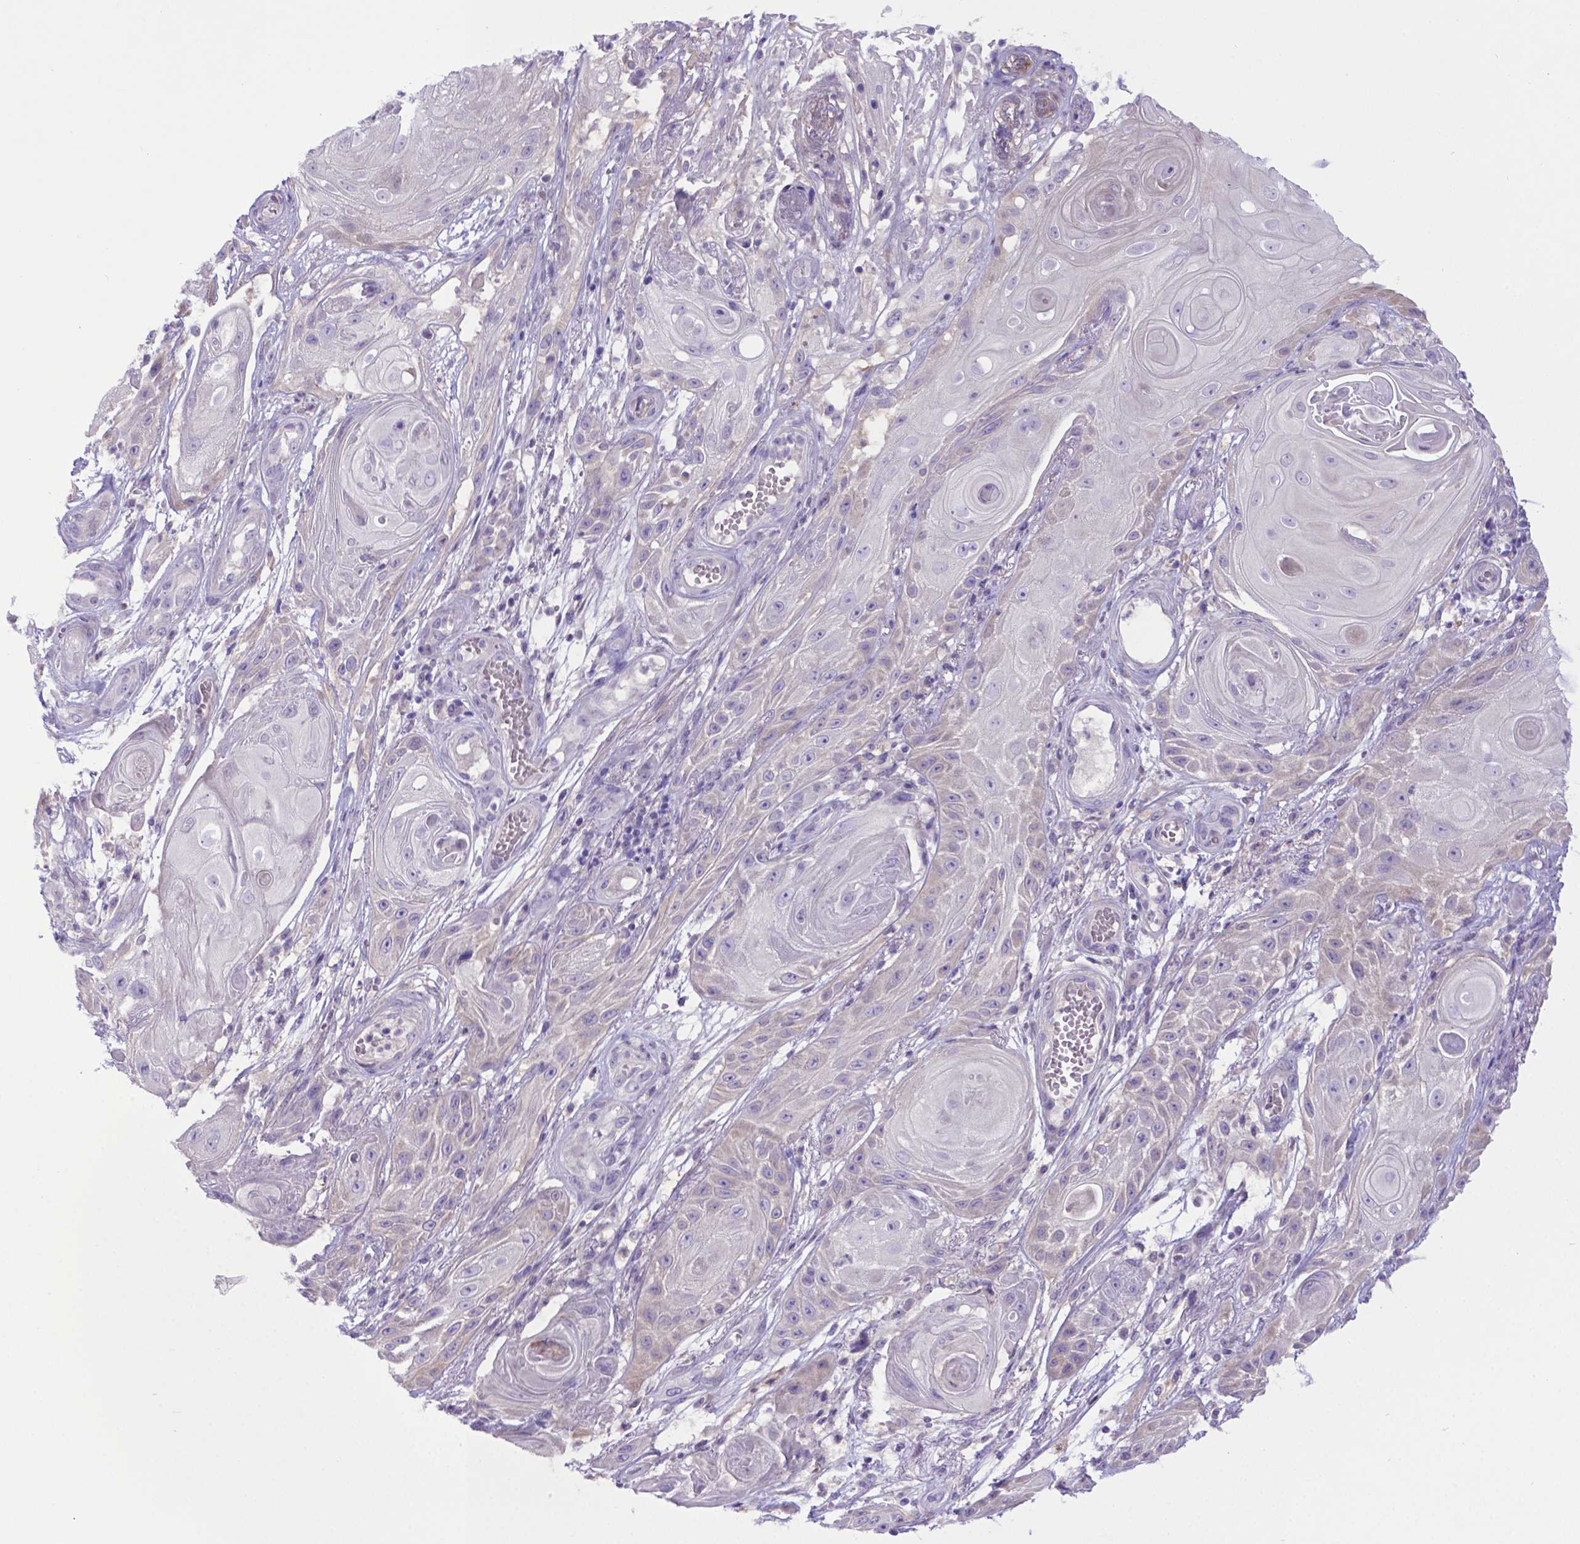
{"staining": {"intensity": "negative", "quantity": "none", "location": "none"}, "tissue": "skin cancer", "cell_type": "Tumor cells", "image_type": "cancer", "snomed": [{"axis": "morphology", "description": "Squamous cell carcinoma, NOS"}, {"axis": "topography", "description": "Skin"}], "caption": "DAB immunohistochemical staining of human squamous cell carcinoma (skin) demonstrates no significant expression in tumor cells. (DAB (3,3'-diaminobenzidine) immunohistochemistry (IHC) with hematoxylin counter stain).", "gene": "ADRA2B", "patient": {"sex": "male", "age": 62}}